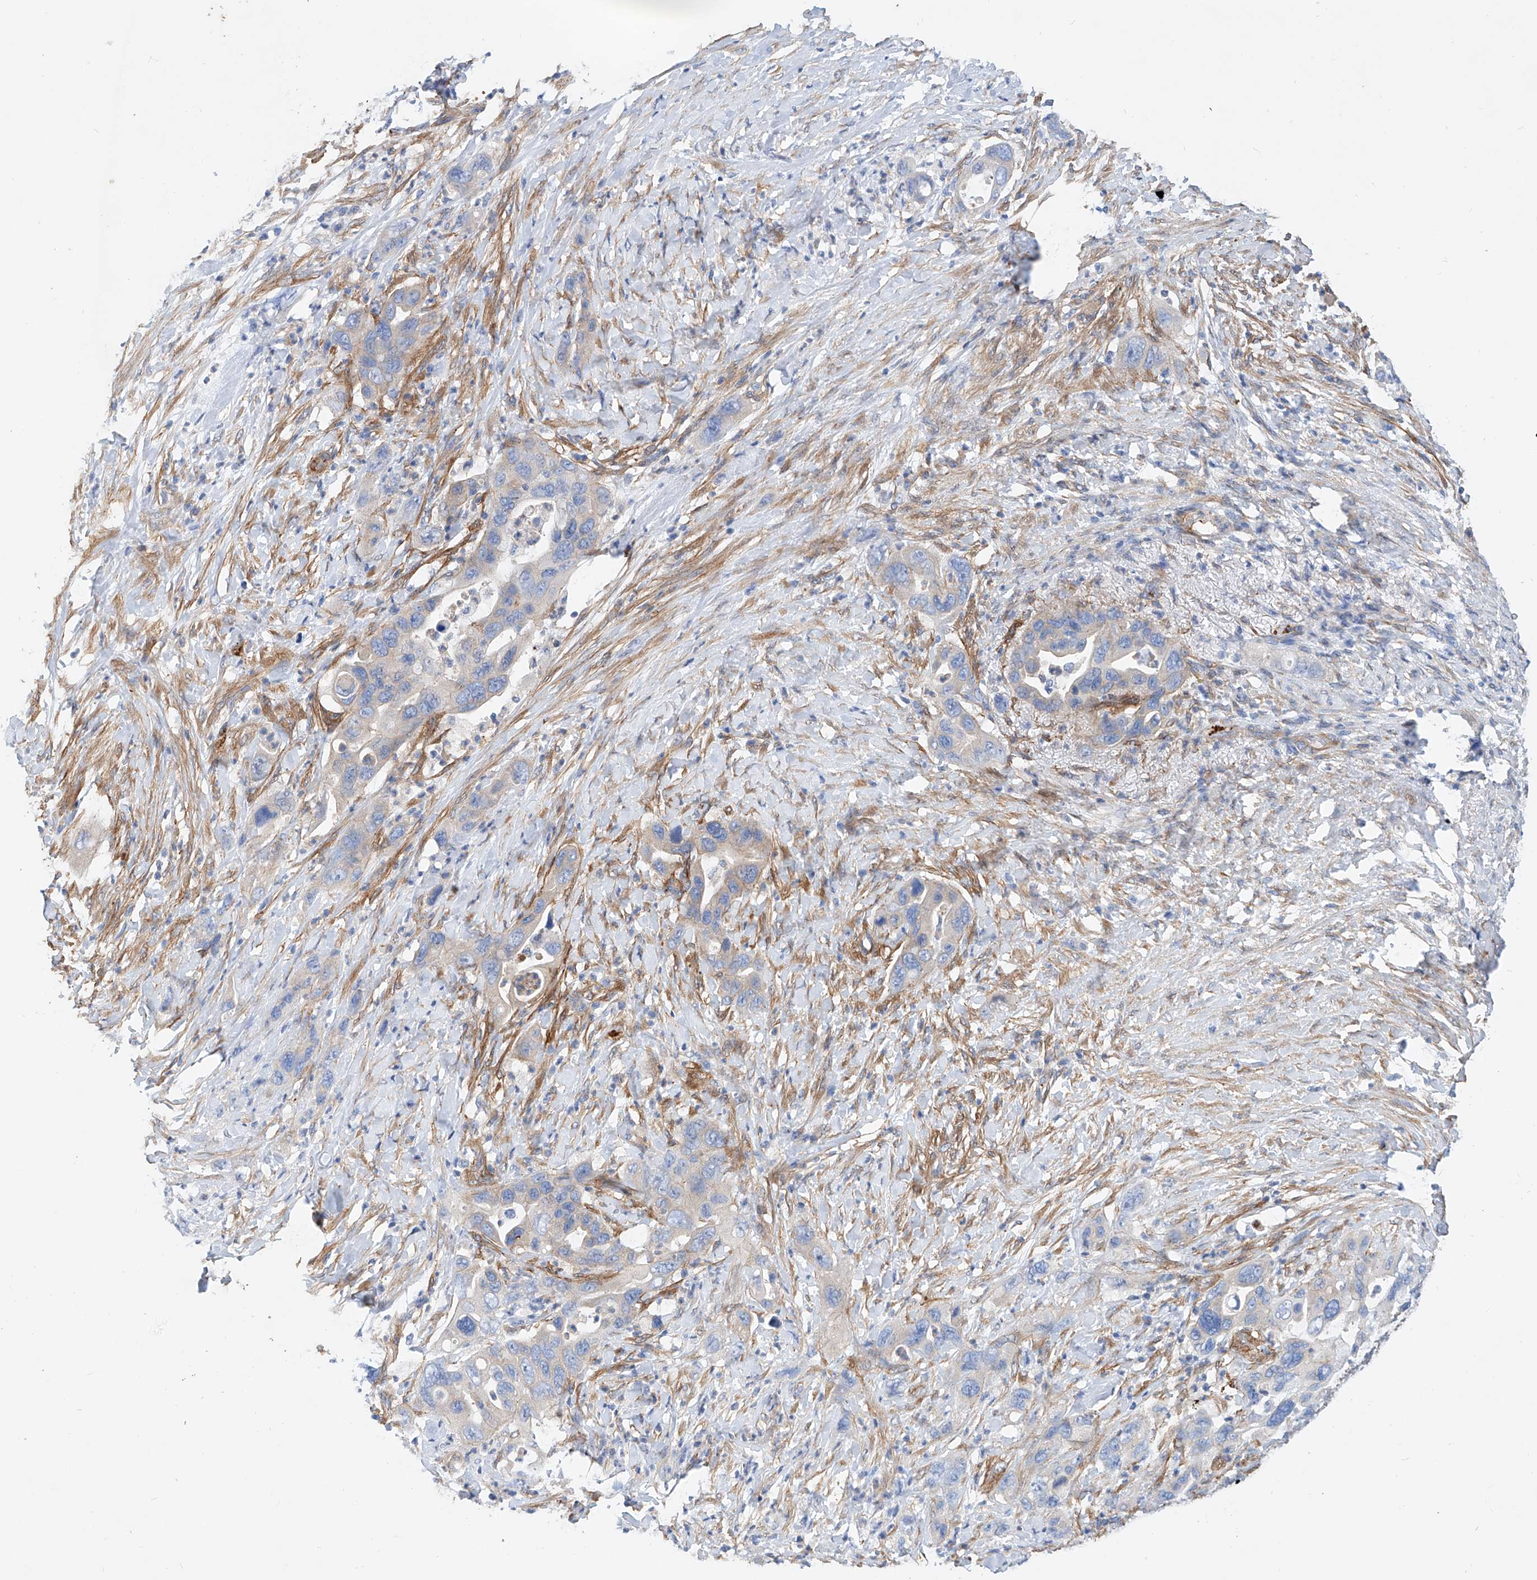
{"staining": {"intensity": "negative", "quantity": "none", "location": "none"}, "tissue": "pancreatic cancer", "cell_type": "Tumor cells", "image_type": "cancer", "snomed": [{"axis": "morphology", "description": "Adenocarcinoma, NOS"}, {"axis": "topography", "description": "Pancreas"}], "caption": "IHC histopathology image of human pancreatic adenocarcinoma stained for a protein (brown), which shows no positivity in tumor cells.", "gene": "TAS2R60", "patient": {"sex": "female", "age": 71}}